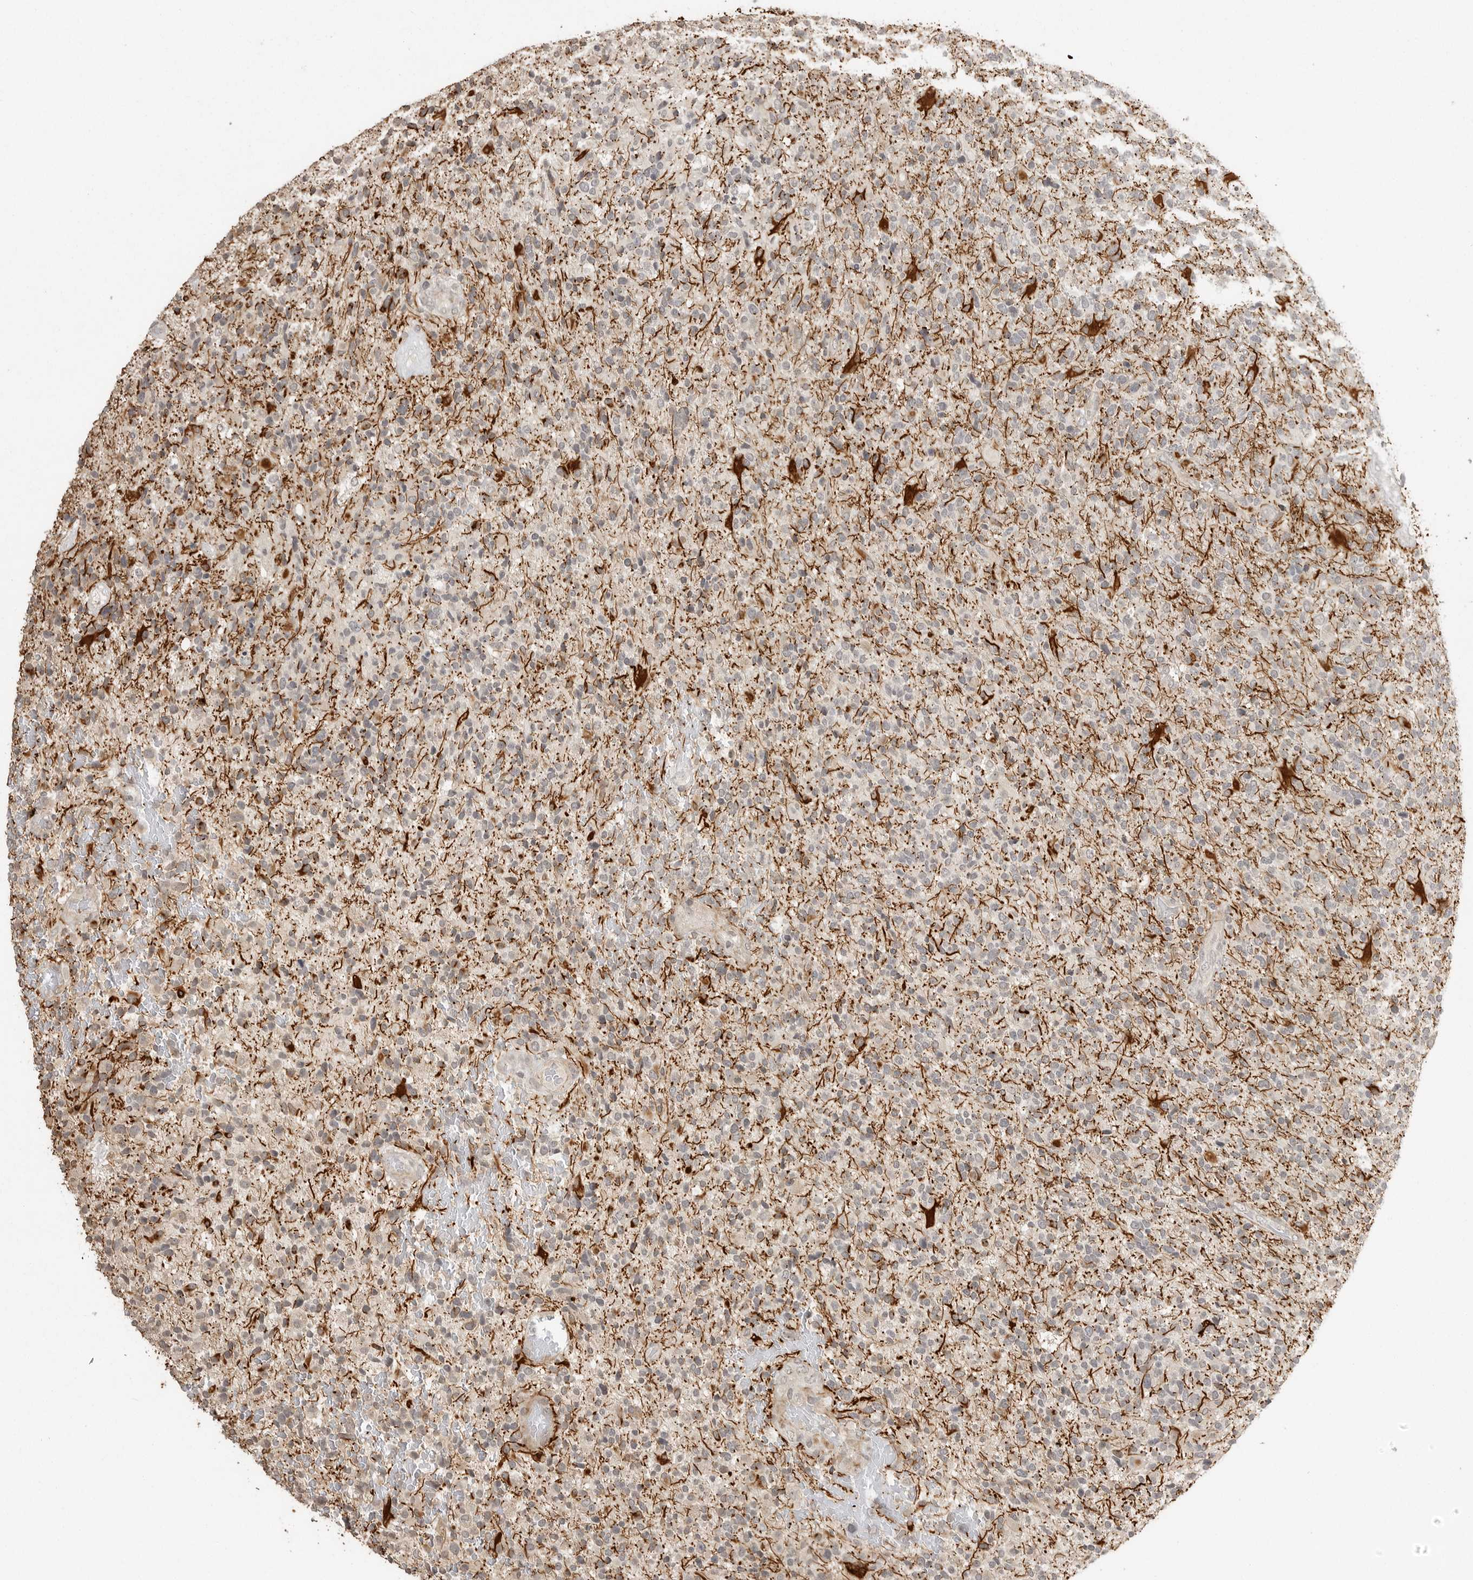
{"staining": {"intensity": "negative", "quantity": "none", "location": "none"}, "tissue": "glioma", "cell_type": "Tumor cells", "image_type": "cancer", "snomed": [{"axis": "morphology", "description": "Glioma, malignant, High grade"}, {"axis": "topography", "description": "Brain"}], "caption": "Immunohistochemistry (IHC) micrograph of human glioma stained for a protein (brown), which exhibits no staining in tumor cells.", "gene": "SMG8", "patient": {"sex": "male", "age": 72}}